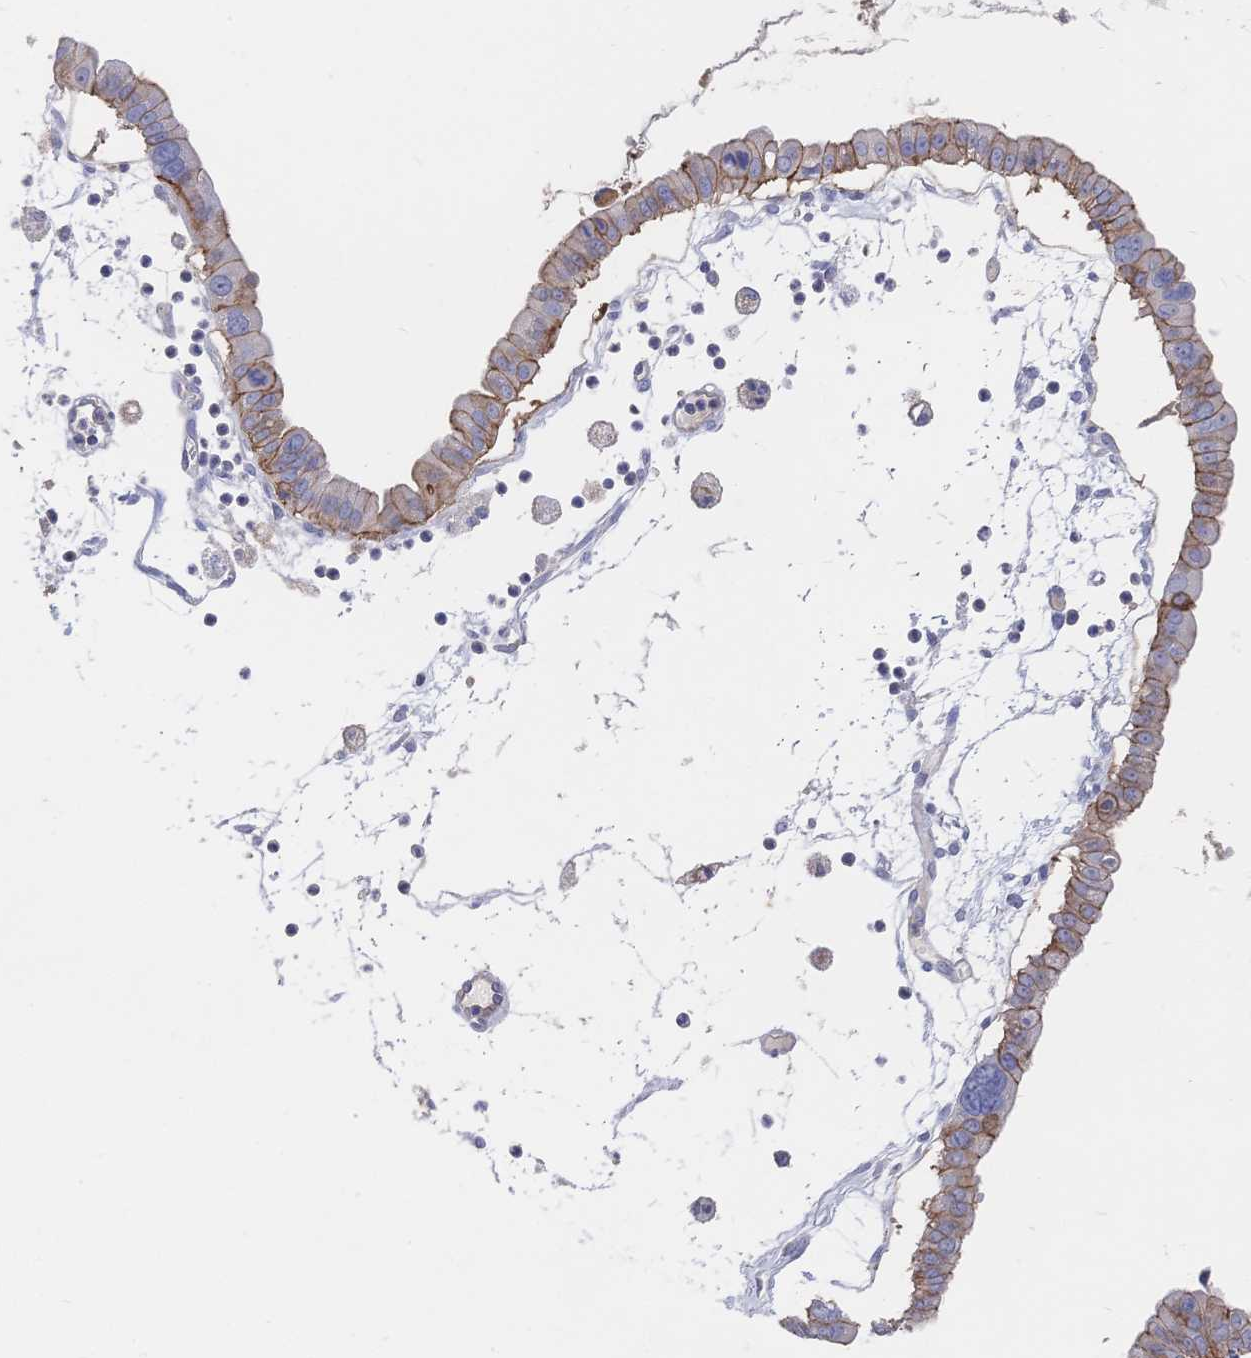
{"staining": {"intensity": "moderate", "quantity": "25%-75%", "location": "cytoplasmic/membranous"}, "tissue": "ovarian cancer", "cell_type": "Tumor cells", "image_type": "cancer", "snomed": [{"axis": "morphology", "description": "Cystadenocarcinoma, mucinous, NOS"}, {"axis": "topography", "description": "Ovary"}], "caption": "Protein positivity by IHC demonstrates moderate cytoplasmic/membranous staining in approximately 25%-75% of tumor cells in ovarian cancer (mucinous cystadenocarcinoma).", "gene": "F11R", "patient": {"sex": "female", "age": 61}}